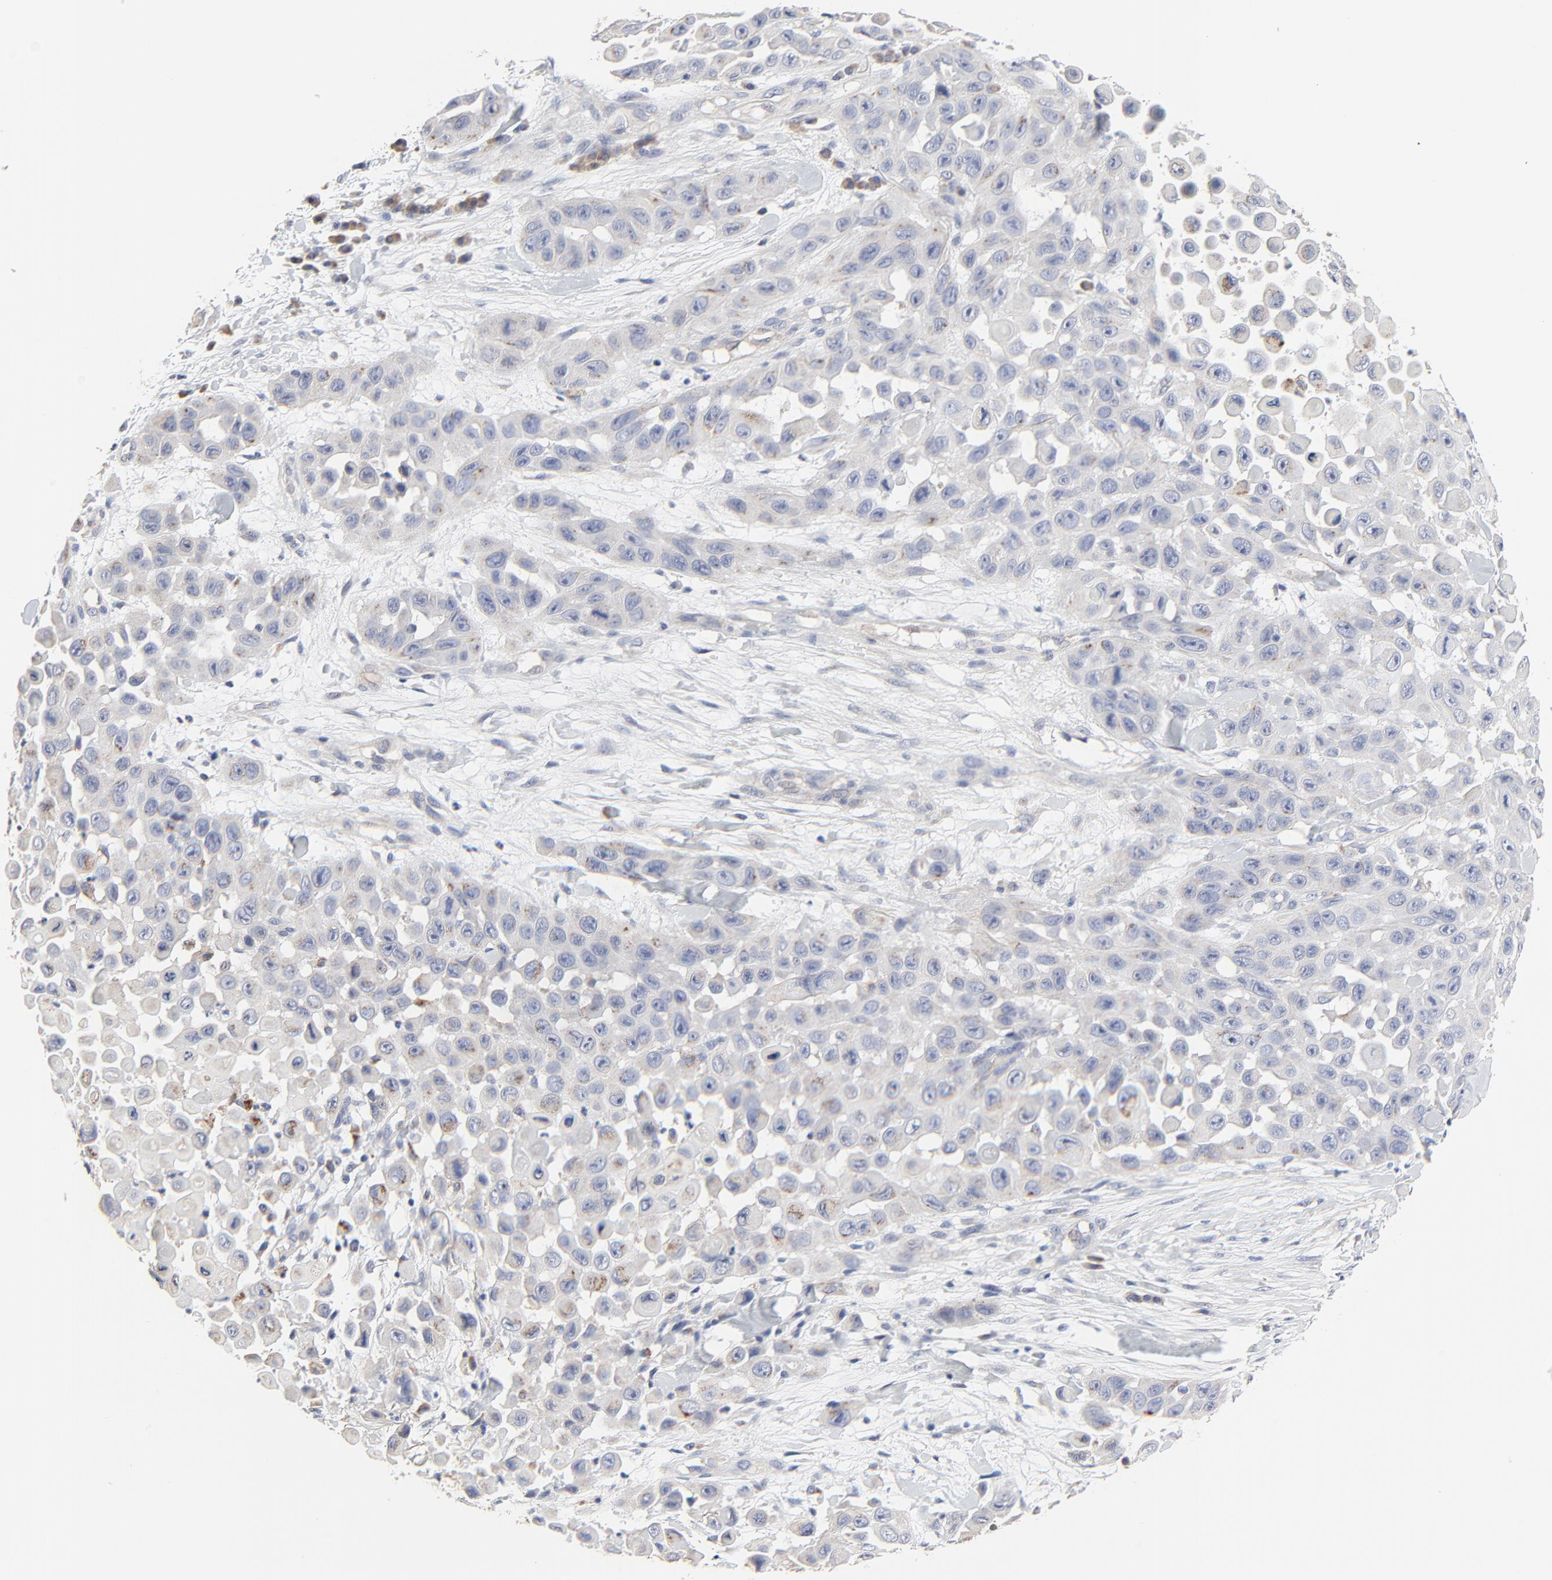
{"staining": {"intensity": "weak", "quantity": "<25%", "location": "cytoplasmic/membranous"}, "tissue": "skin cancer", "cell_type": "Tumor cells", "image_type": "cancer", "snomed": [{"axis": "morphology", "description": "Squamous cell carcinoma, NOS"}, {"axis": "topography", "description": "Skin"}], "caption": "Tumor cells are negative for protein expression in human skin squamous cell carcinoma.", "gene": "DHRSX", "patient": {"sex": "male", "age": 81}}